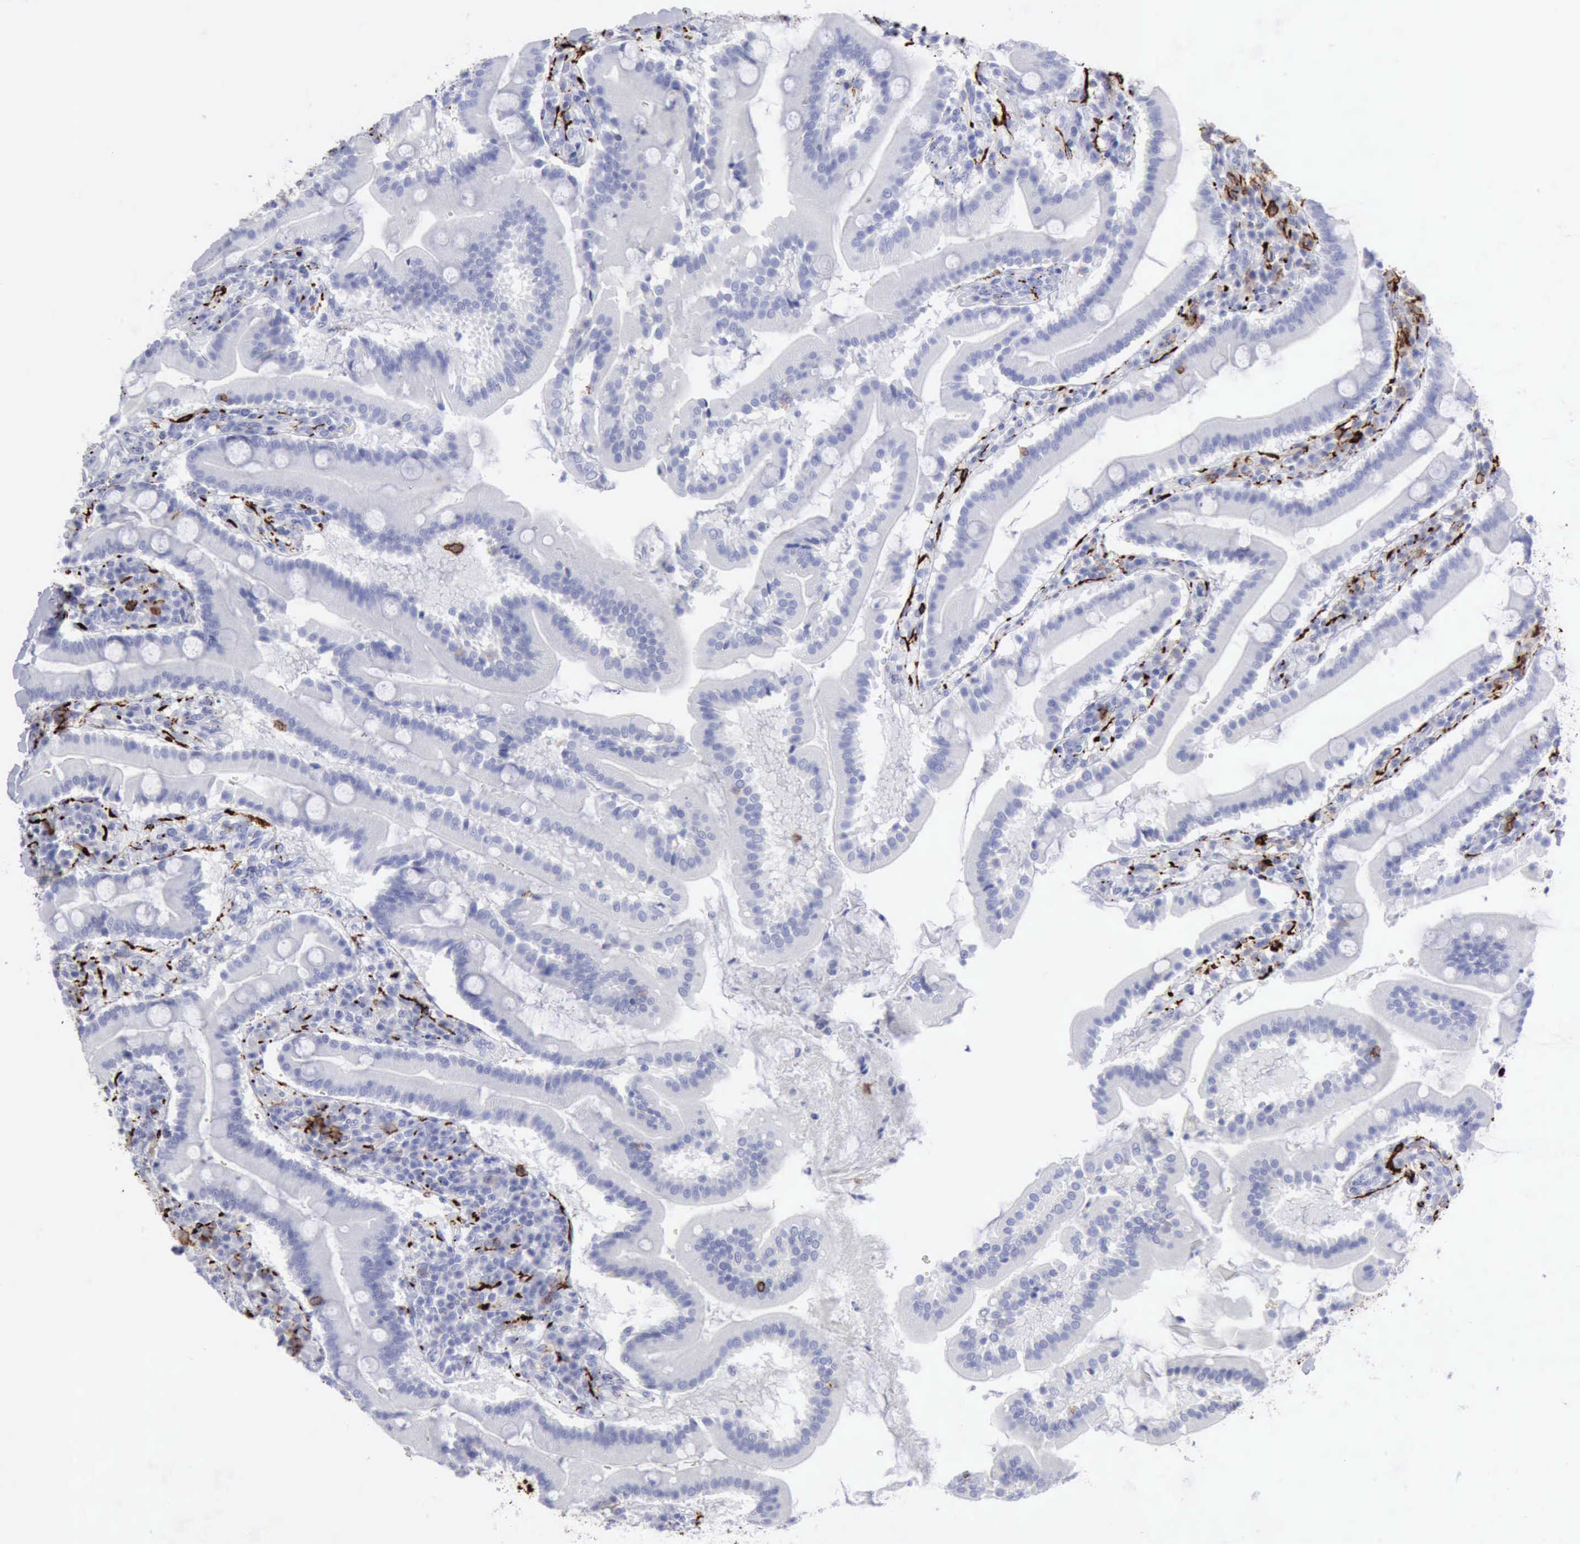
{"staining": {"intensity": "negative", "quantity": "none", "location": "none"}, "tissue": "duodenum", "cell_type": "Glandular cells", "image_type": "normal", "snomed": [{"axis": "morphology", "description": "Normal tissue, NOS"}, {"axis": "topography", "description": "Duodenum"}], "caption": "Unremarkable duodenum was stained to show a protein in brown. There is no significant staining in glandular cells. (IHC, brightfield microscopy, high magnification).", "gene": "NCAM1", "patient": {"sex": "male", "age": 50}}